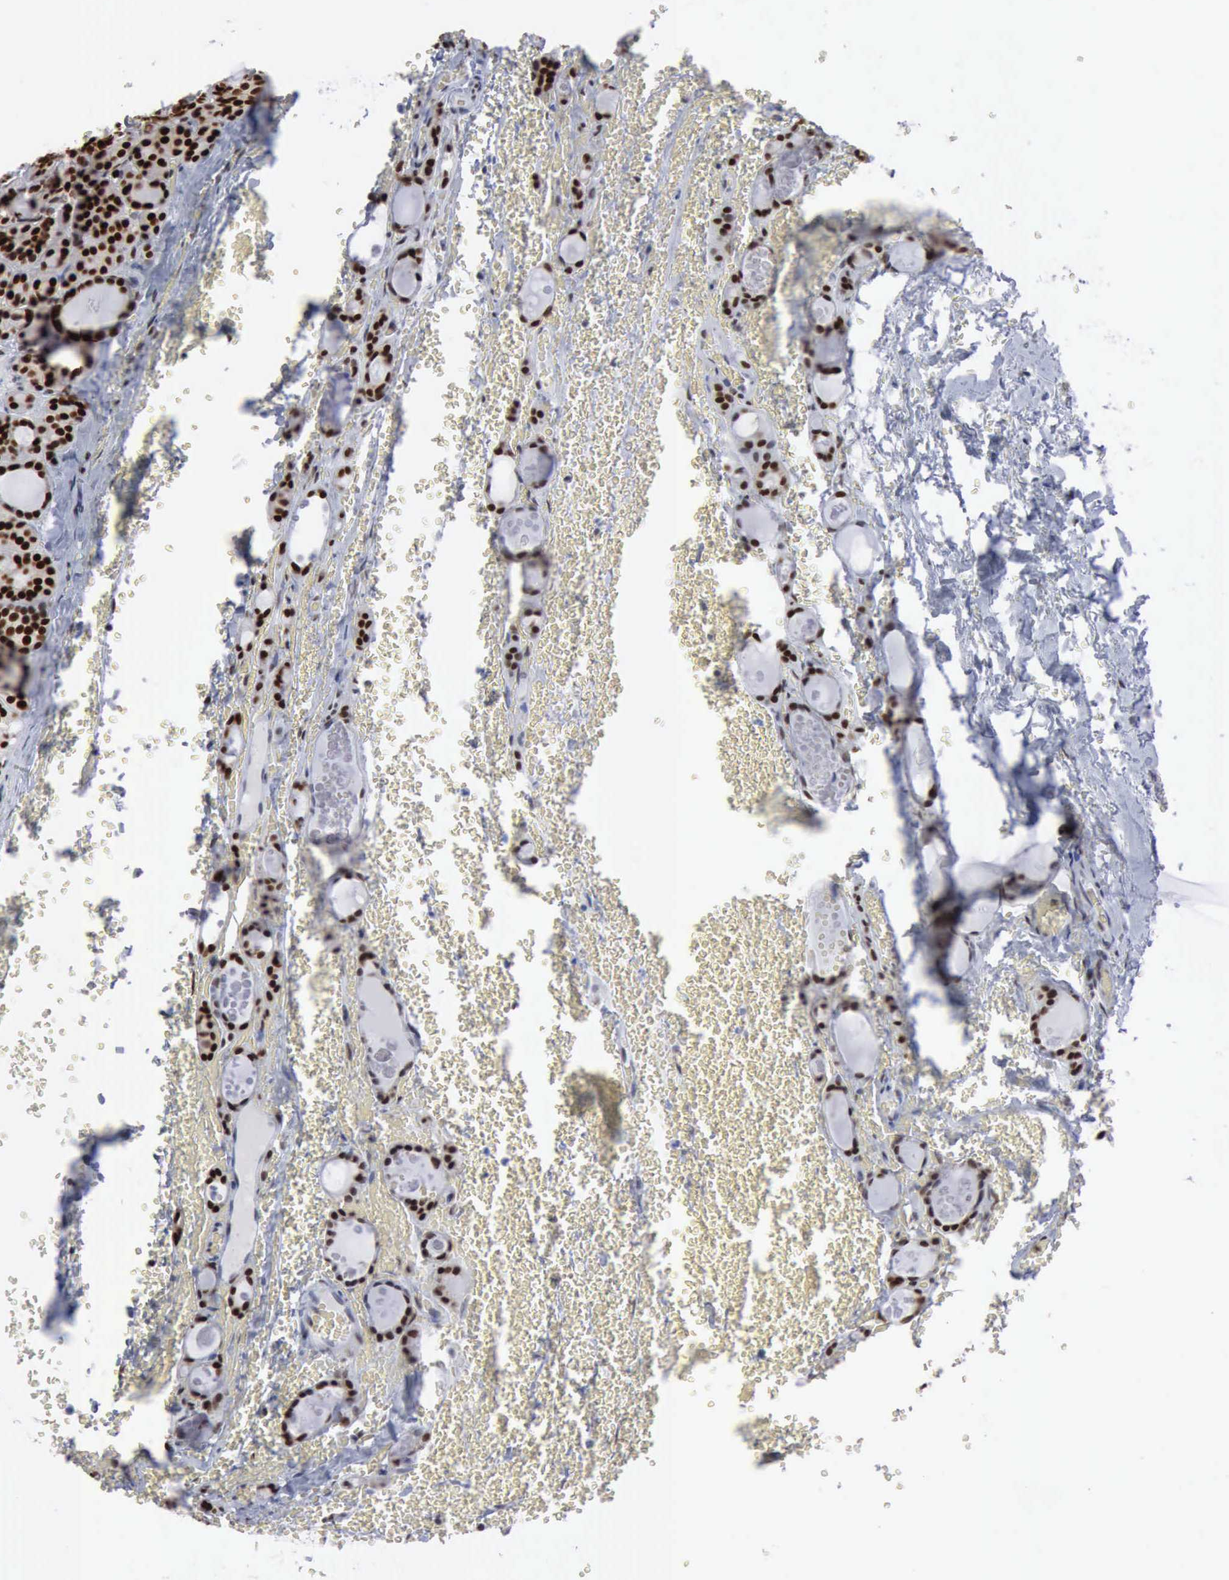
{"staining": {"intensity": "strong", "quantity": ">75%", "location": "nuclear"}, "tissue": "thyroid cancer", "cell_type": "Tumor cells", "image_type": "cancer", "snomed": [{"axis": "morphology", "description": "Follicular adenoma carcinoma, NOS"}, {"axis": "topography", "description": "Thyroid gland"}], "caption": "Protein expression analysis of human thyroid cancer reveals strong nuclear positivity in approximately >75% of tumor cells.", "gene": "XPA", "patient": {"sex": "female", "age": 71}}